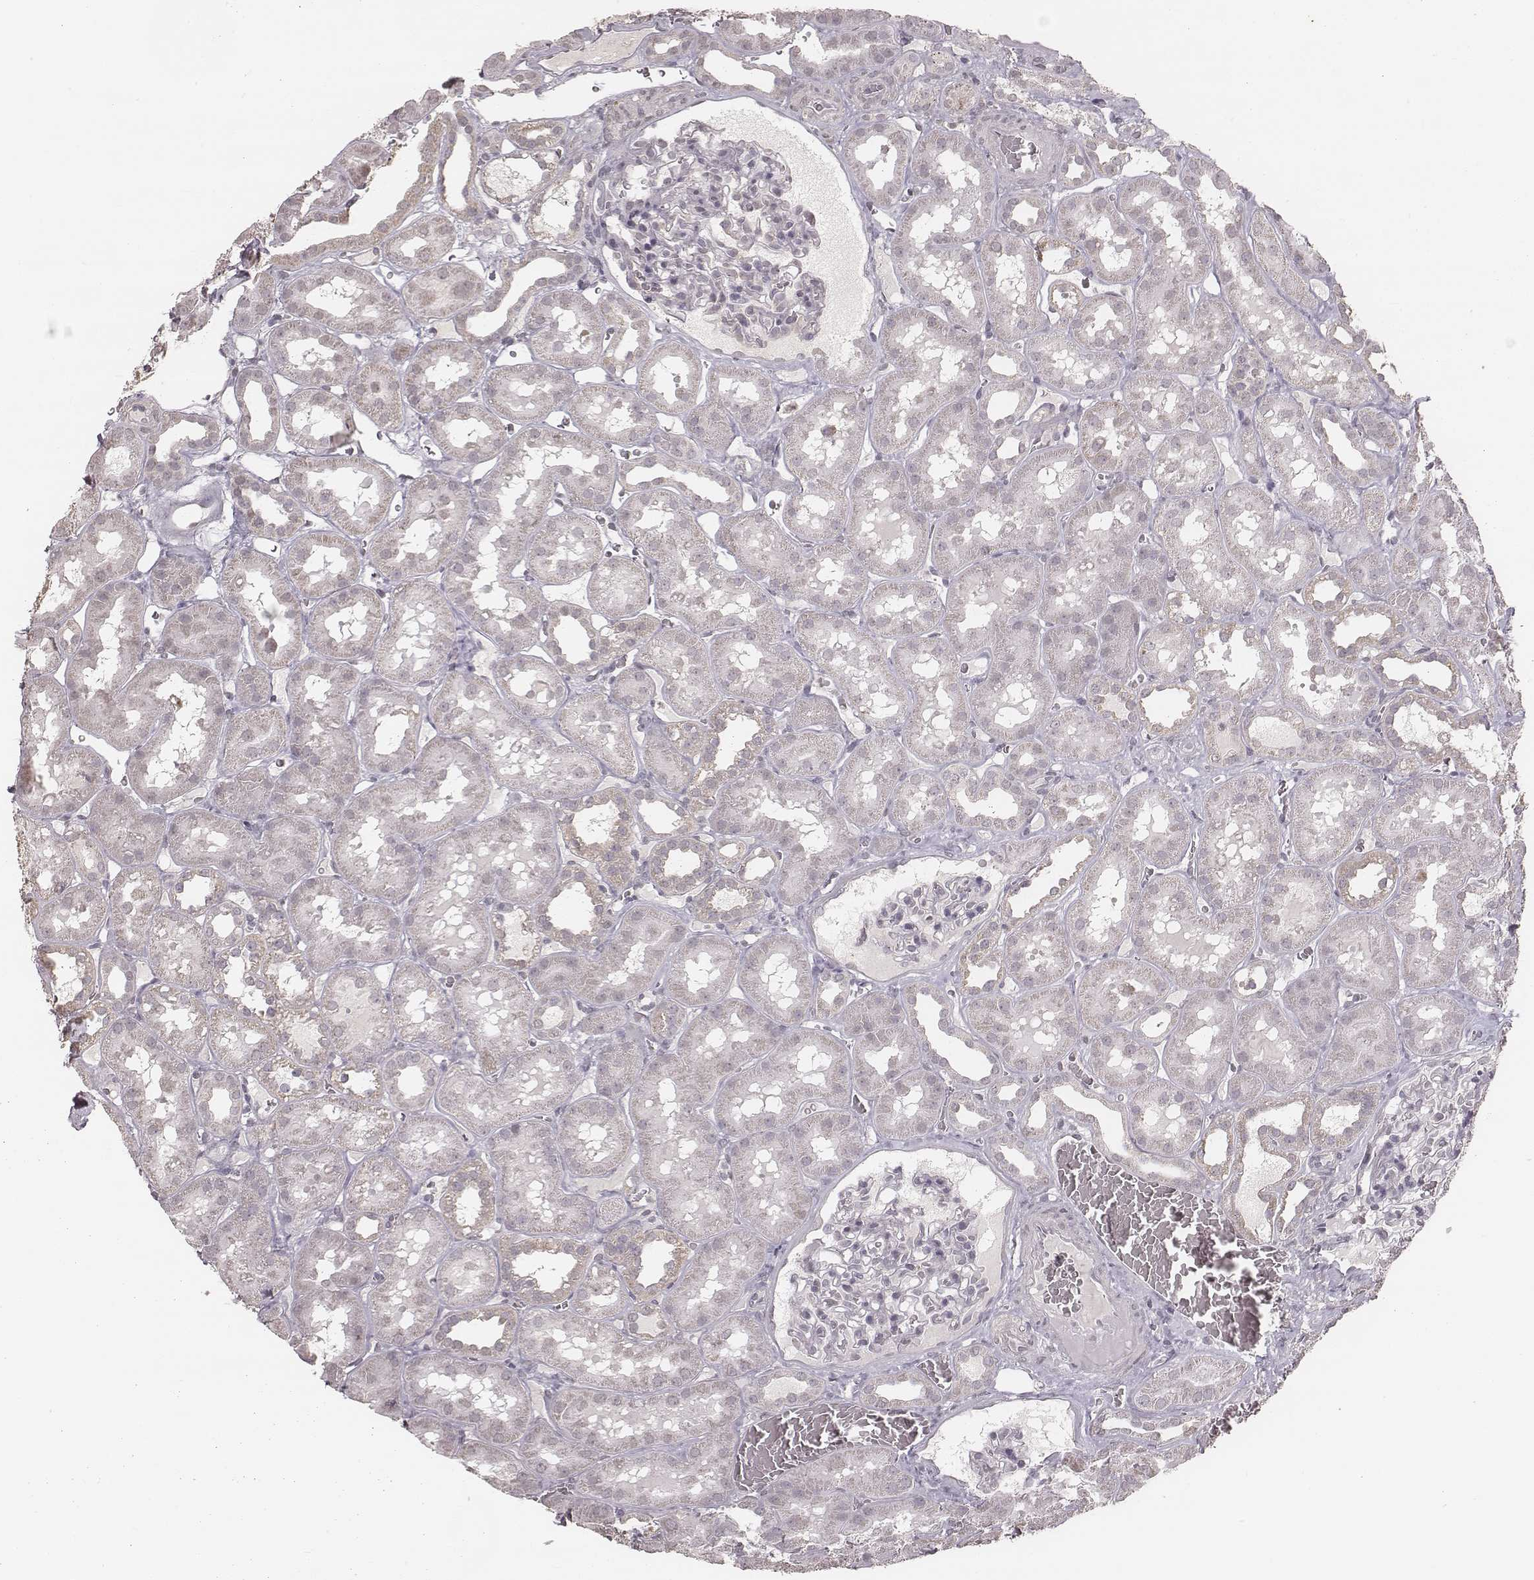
{"staining": {"intensity": "negative", "quantity": "none", "location": "none"}, "tissue": "kidney", "cell_type": "Cells in glomeruli", "image_type": "normal", "snomed": [{"axis": "morphology", "description": "Normal tissue, NOS"}, {"axis": "topography", "description": "Kidney"}], "caption": "Image shows no protein positivity in cells in glomeruli of unremarkable kidney. The staining is performed using DAB (3,3'-diaminobenzidine) brown chromogen with nuclei counter-stained in using hematoxylin.", "gene": "SLC7A4", "patient": {"sex": "female", "age": 41}}